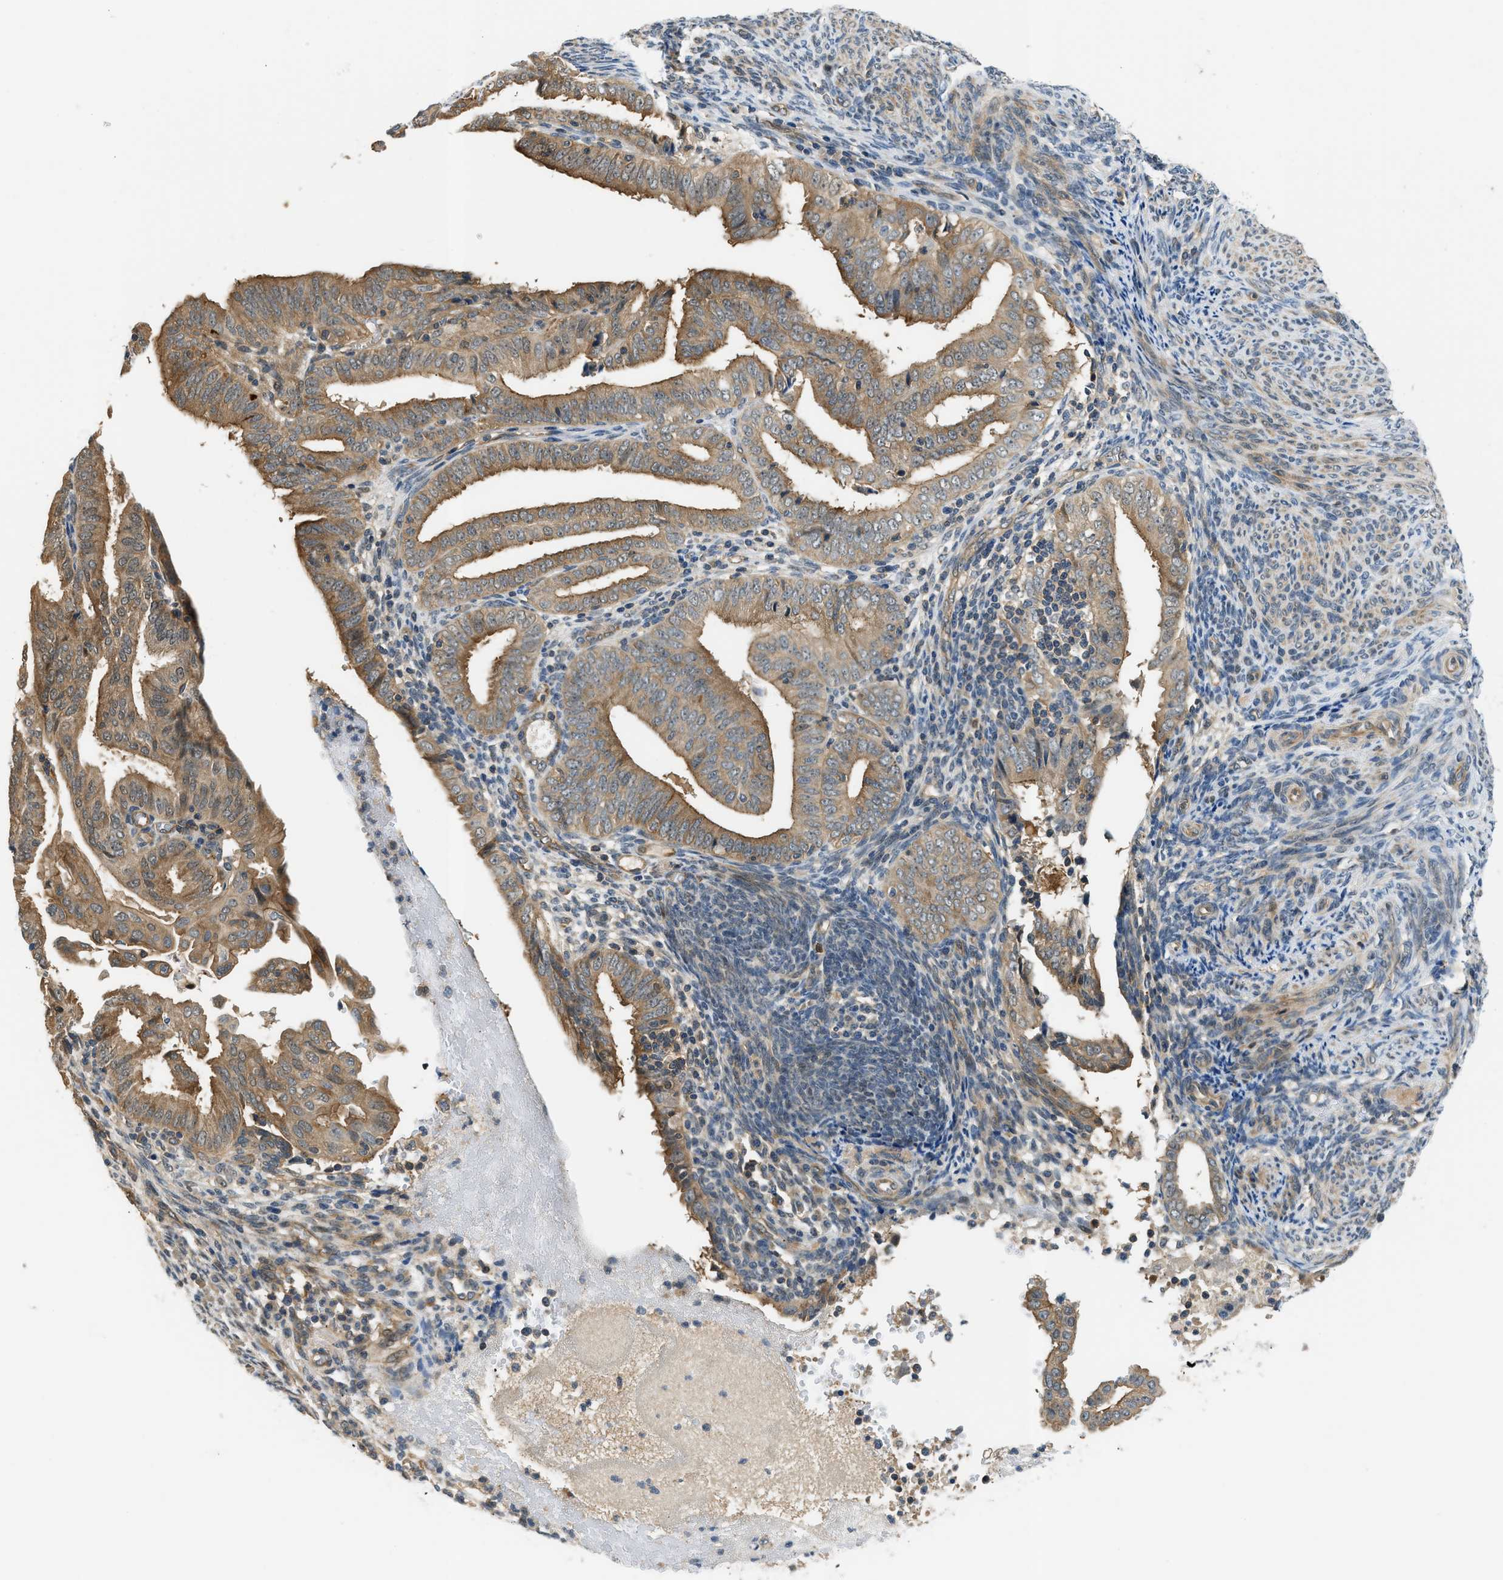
{"staining": {"intensity": "moderate", "quantity": ">75%", "location": "cytoplasmic/membranous"}, "tissue": "endometrial cancer", "cell_type": "Tumor cells", "image_type": "cancer", "snomed": [{"axis": "morphology", "description": "Adenocarcinoma, NOS"}, {"axis": "topography", "description": "Endometrium"}], "caption": "This is an image of immunohistochemistry staining of endometrial cancer, which shows moderate expression in the cytoplasmic/membranous of tumor cells.", "gene": "CBLB", "patient": {"sex": "female", "age": 58}}